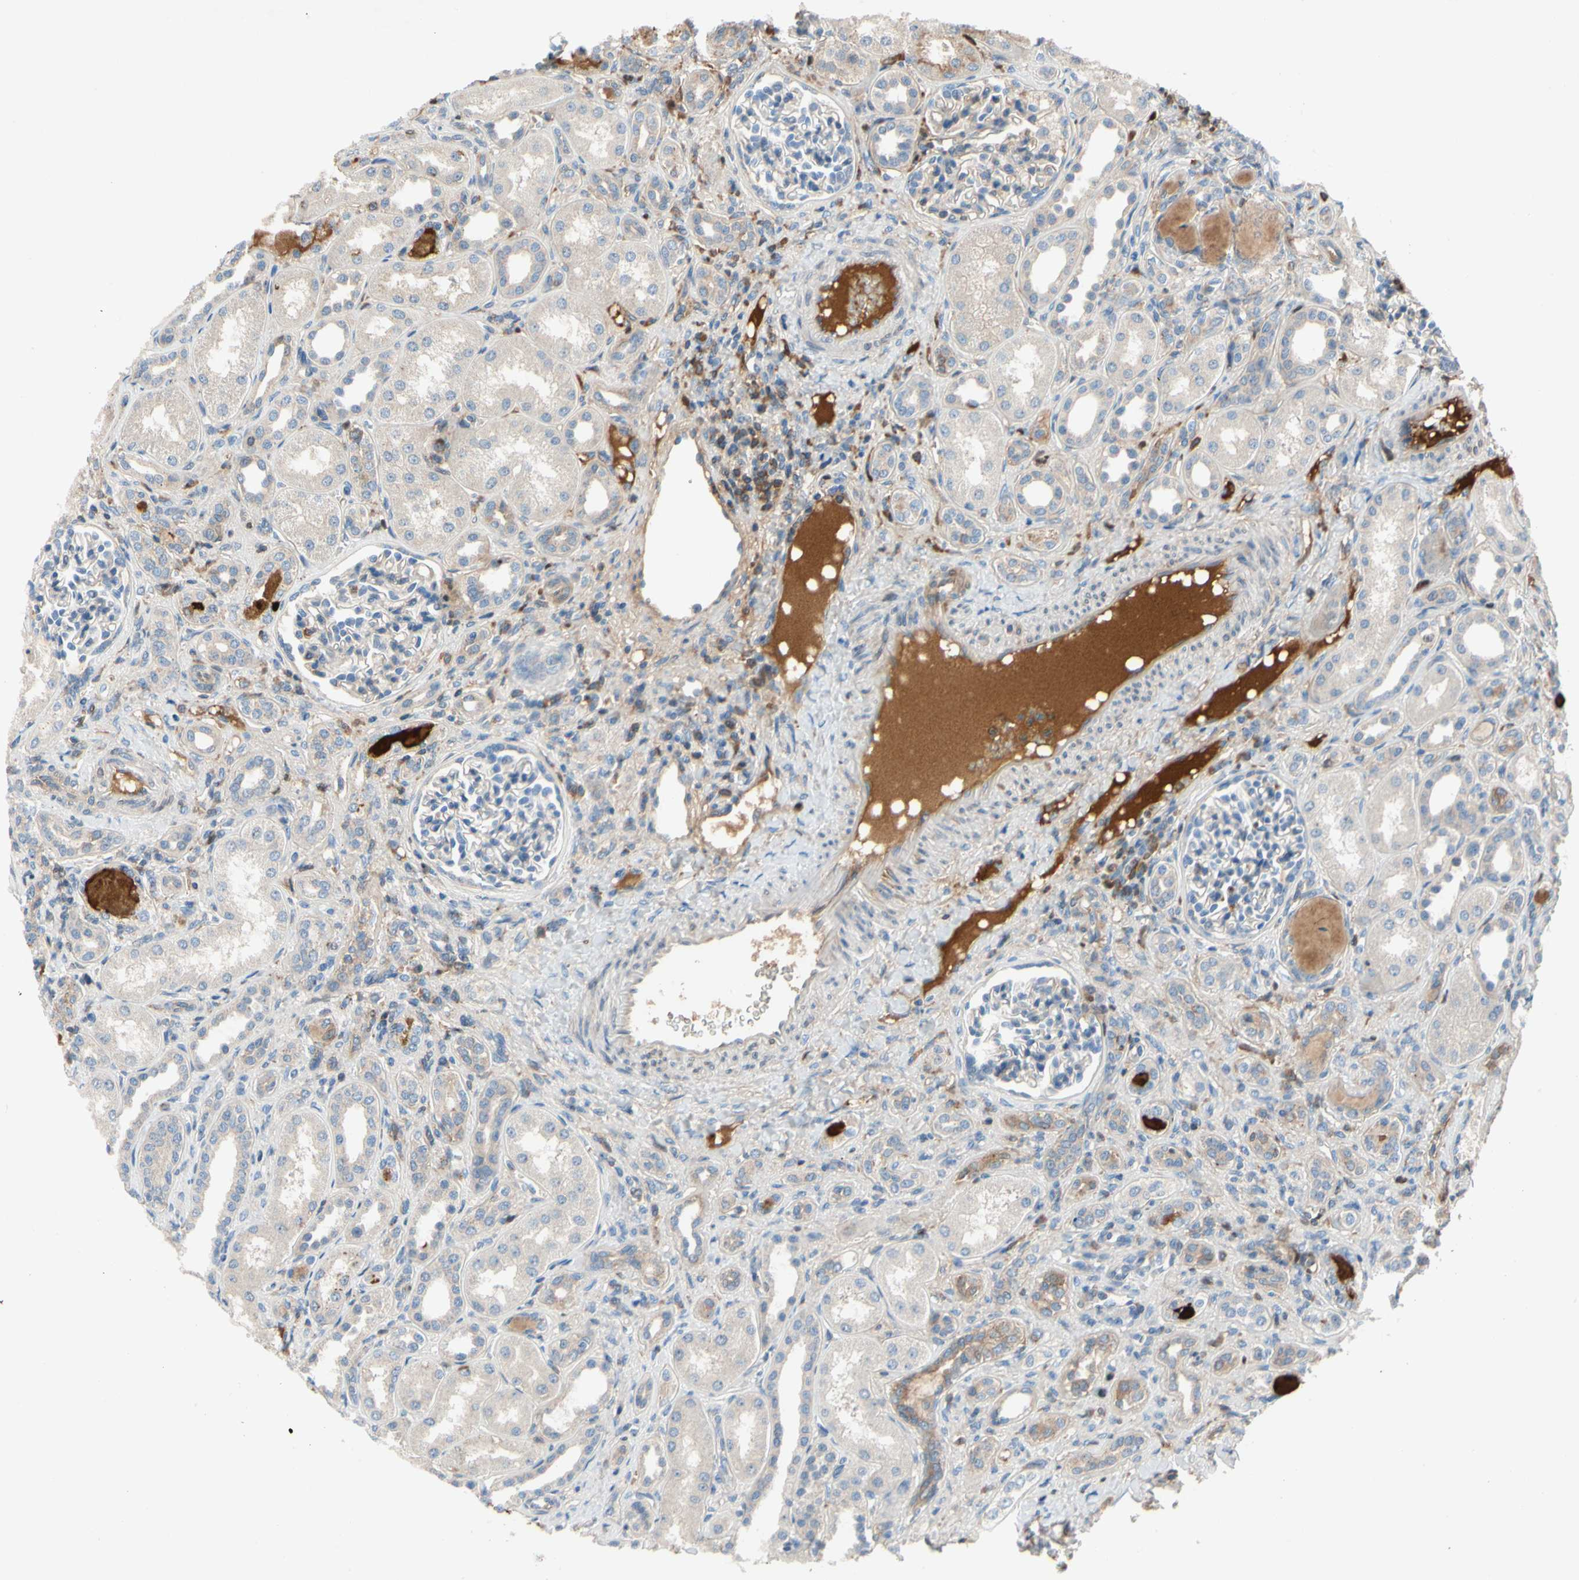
{"staining": {"intensity": "negative", "quantity": "none", "location": "none"}, "tissue": "kidney", "cell_type": "Cells in glomeruli", "image_type": "normal", "snomed": [{"axis": "morphology", "description": "Normal tissue, NOS"}, {"axis": "topography", "description": "Kidney"}], "caption": "Photomicrograph shows no protein positivity in cells in glomeruli of normal kidney.", "gene": "HJURP", "patient": {"sex": "male", "age": 7}}